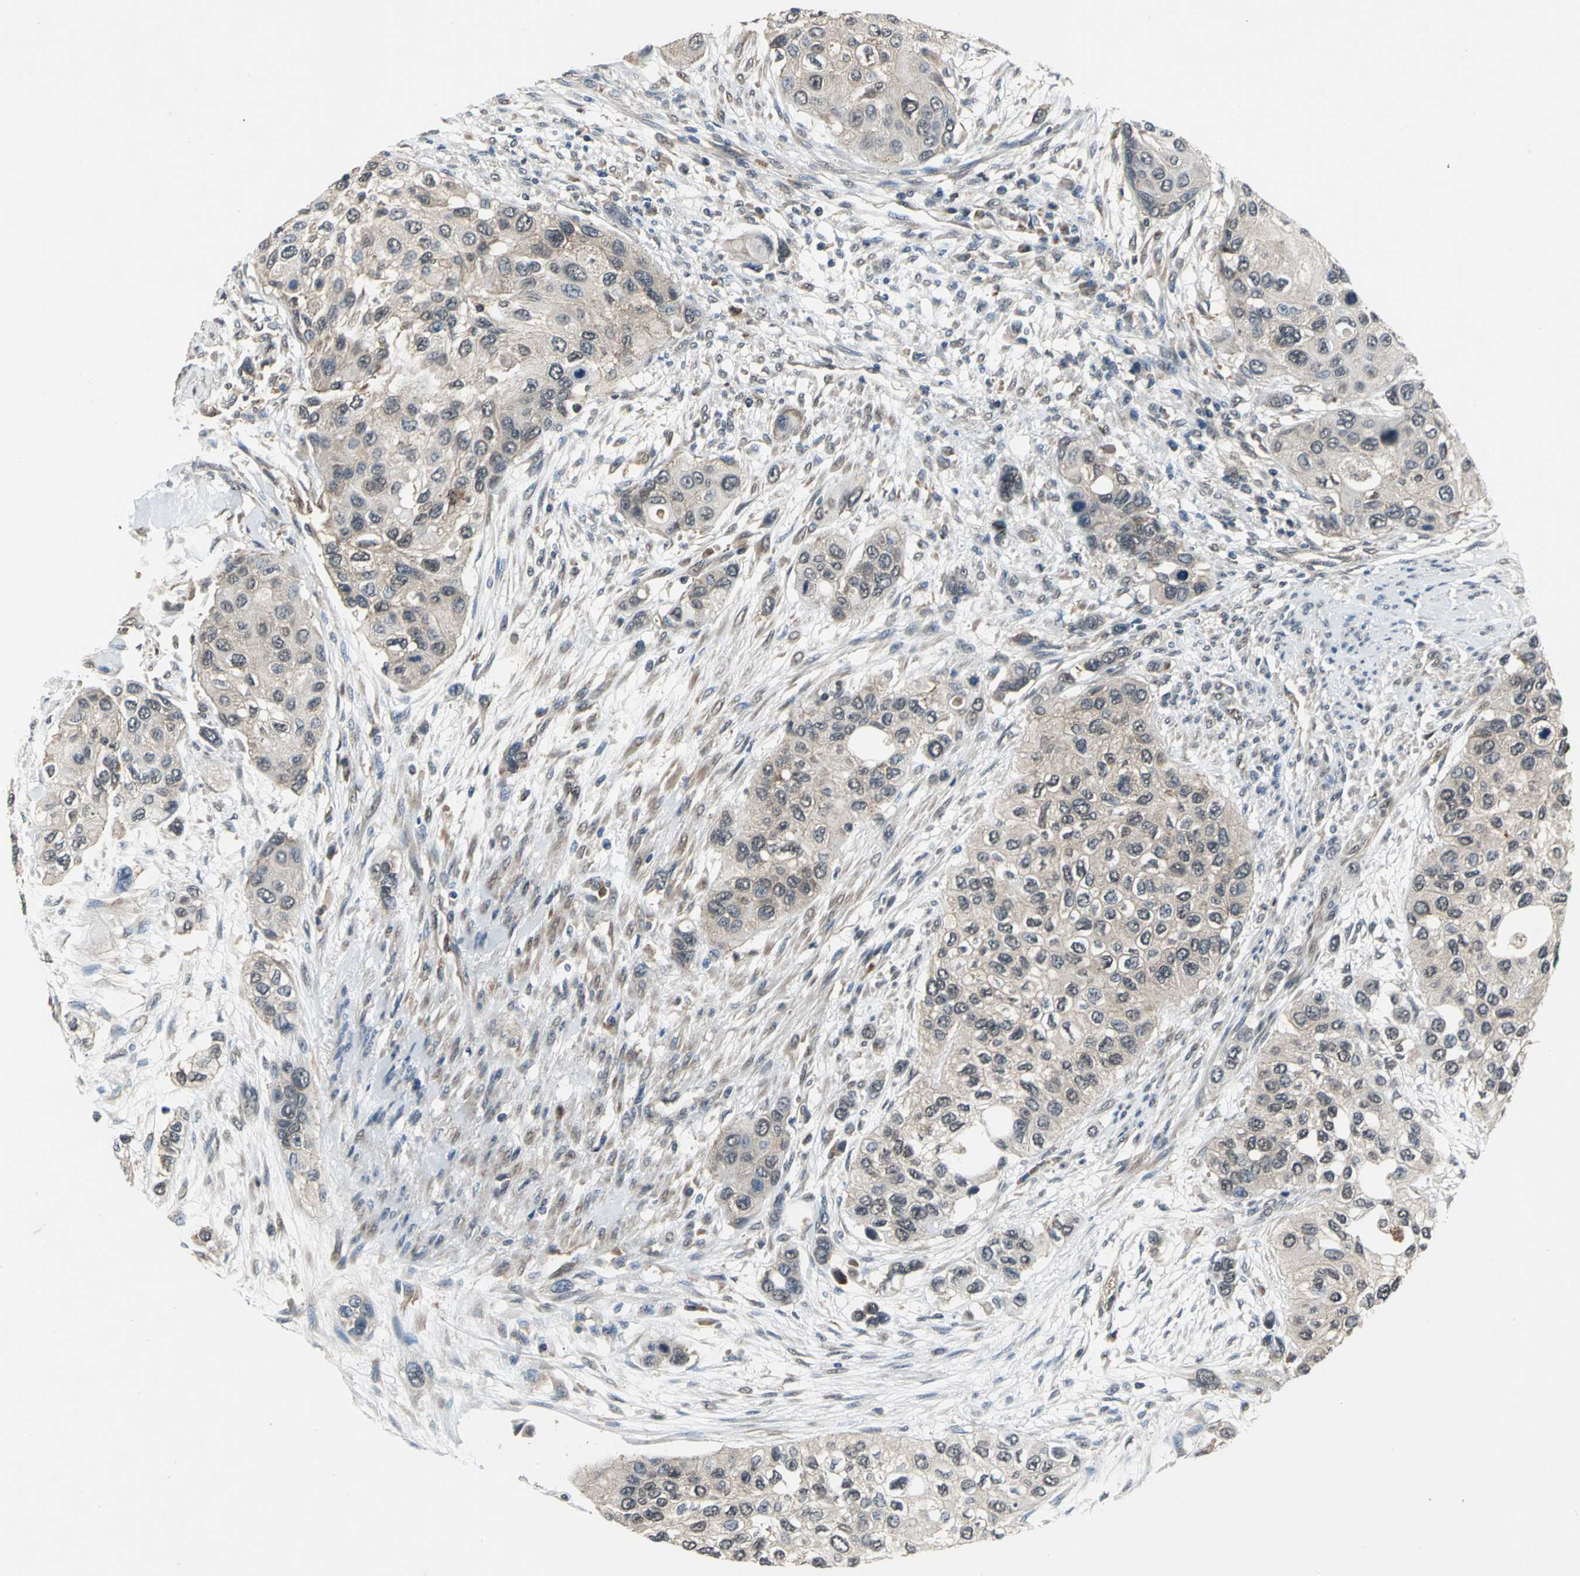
{"staining": {"intensity": "weak", "quantity": "25%-75%", "location": "nuclear"}, "tissue": "urothelial cancer", "cell_type": "Tumor cells", "image_type": "cancer", "snomed": [{"axis": "morphology", "description": "Urothelial carcinoma, High grade"}, {"axis": "topography", "description": "Urinary bladder"}], "caption": "Approximately 25%-75% of tumor cells in human urothelial cancer demonstrate weak nuclear protein staining as visualized by brown immunohistochemical staining.", "gene": "EIF2B2", "patient": {"sex": "female", "age": 56}}